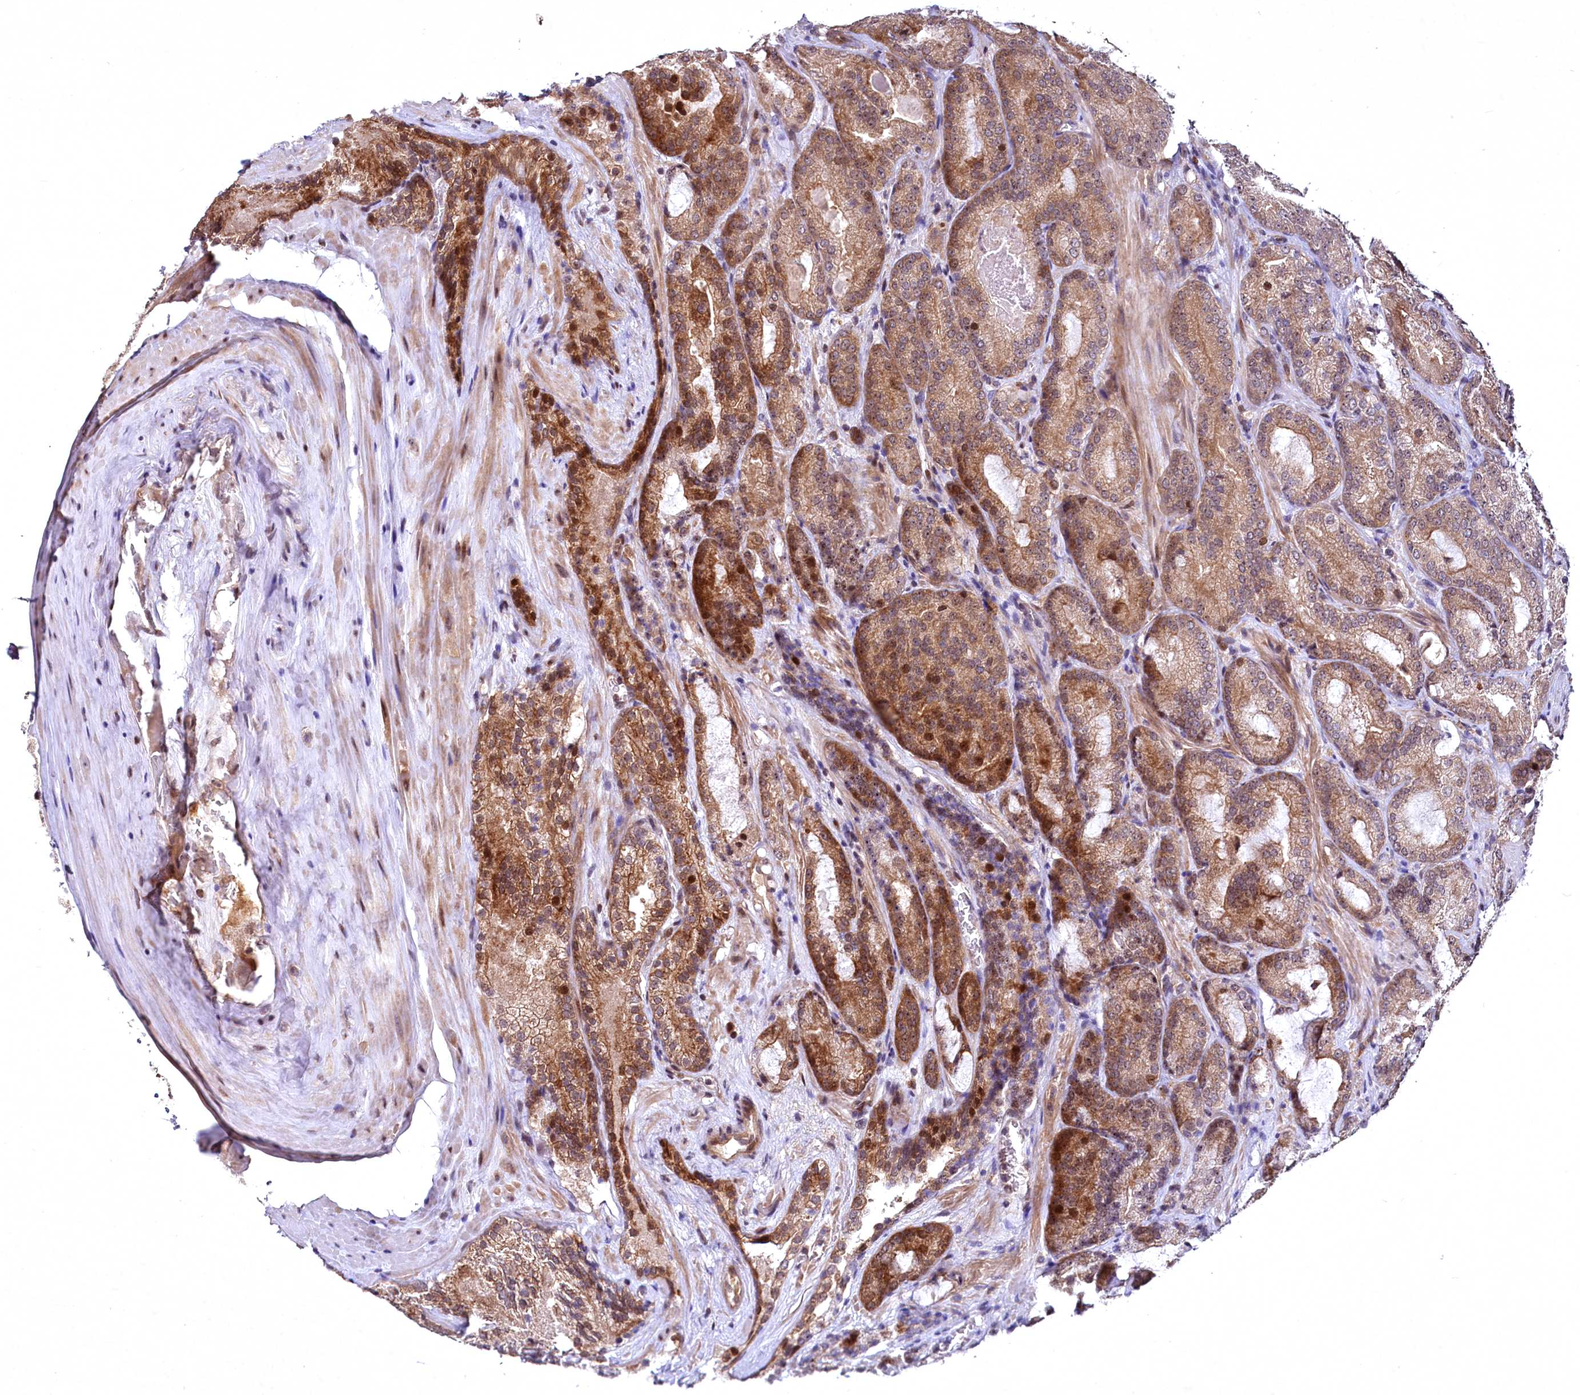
{"staining": {"intensity": "moderate", "quantity": "25%-75%", "location": "cytoplasmic/membranous"}, "tissue": "prostate cancer", "cell_type": "Tumor cells", "image_type": "cancer", "snomed": [{"axis": "morphology", "description": "Adenocarcinoma, Low grade"}, {"axis": "topography", "description": "Prostate"}], "caption": "The micrograph exhibits staining of prostate low-grade adenocarcinoma, revealing moderate cytoplasmic/membranous protein expression (brown color) within tumor cells. (DAB IHC, brown staining for protein, blue staining for nuclei).", "gene": "N4BP2L1", "patient": {"sex": "male", "age": 74}}